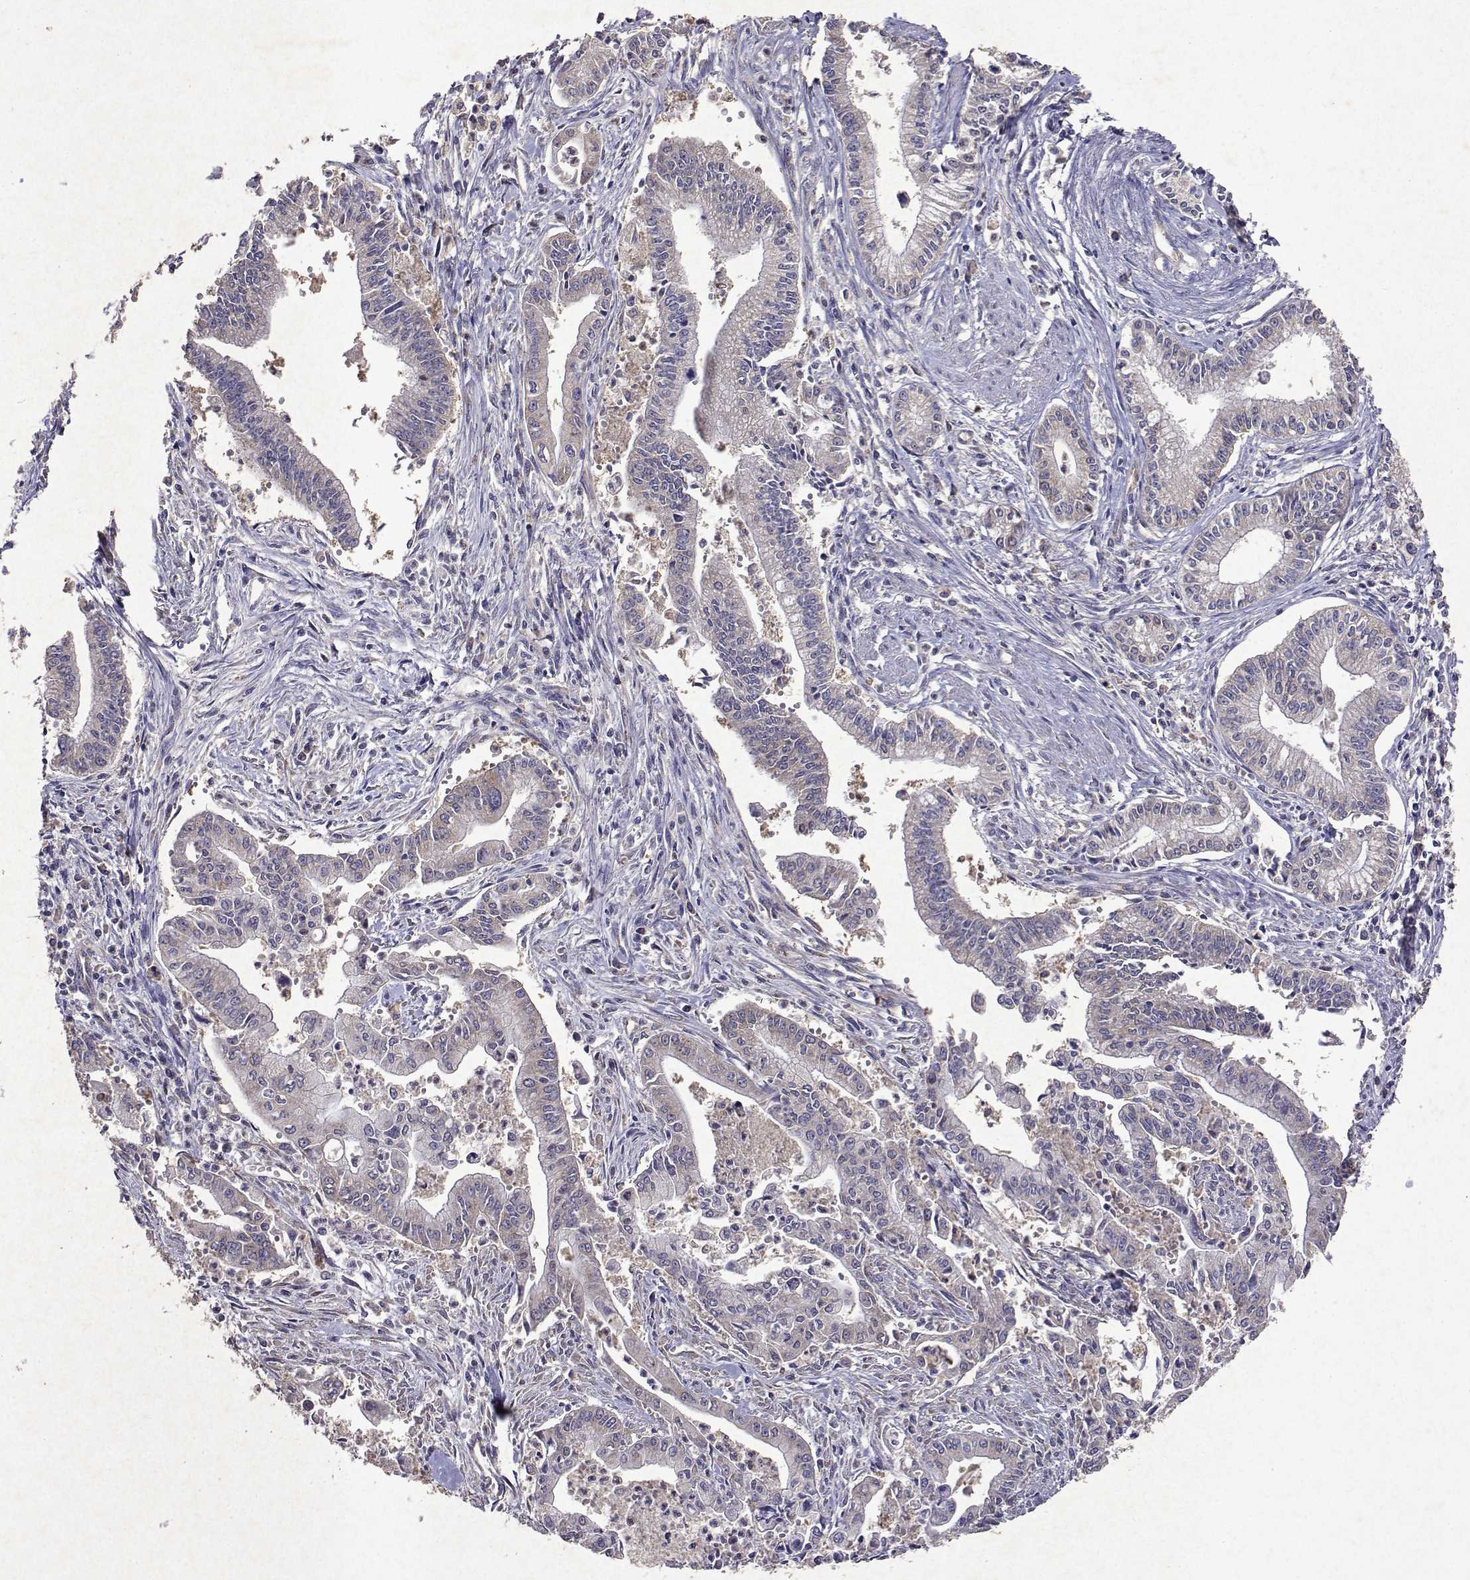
{"staining": {"intensity": "weak", "quantity": "<25%", "location": "cytoplasmic/membranous"}, "tissue": "pancreatic cancer", "cell_type": "Tumor cells", "image_type": "cancer", "snomed": [{"axis": "morphology", "description": "Adenocarcinoma, NOS"}, {"axis": "topography", "description": "Pancreas"}], "caption": "Tumor cells show no significant protein staining in pancreatic cancer. (Immunohistochemistry, brightfield microscopy, high magnification).", "gene": "TARBP2", "patient": {"sex": "female", "age": 65}}